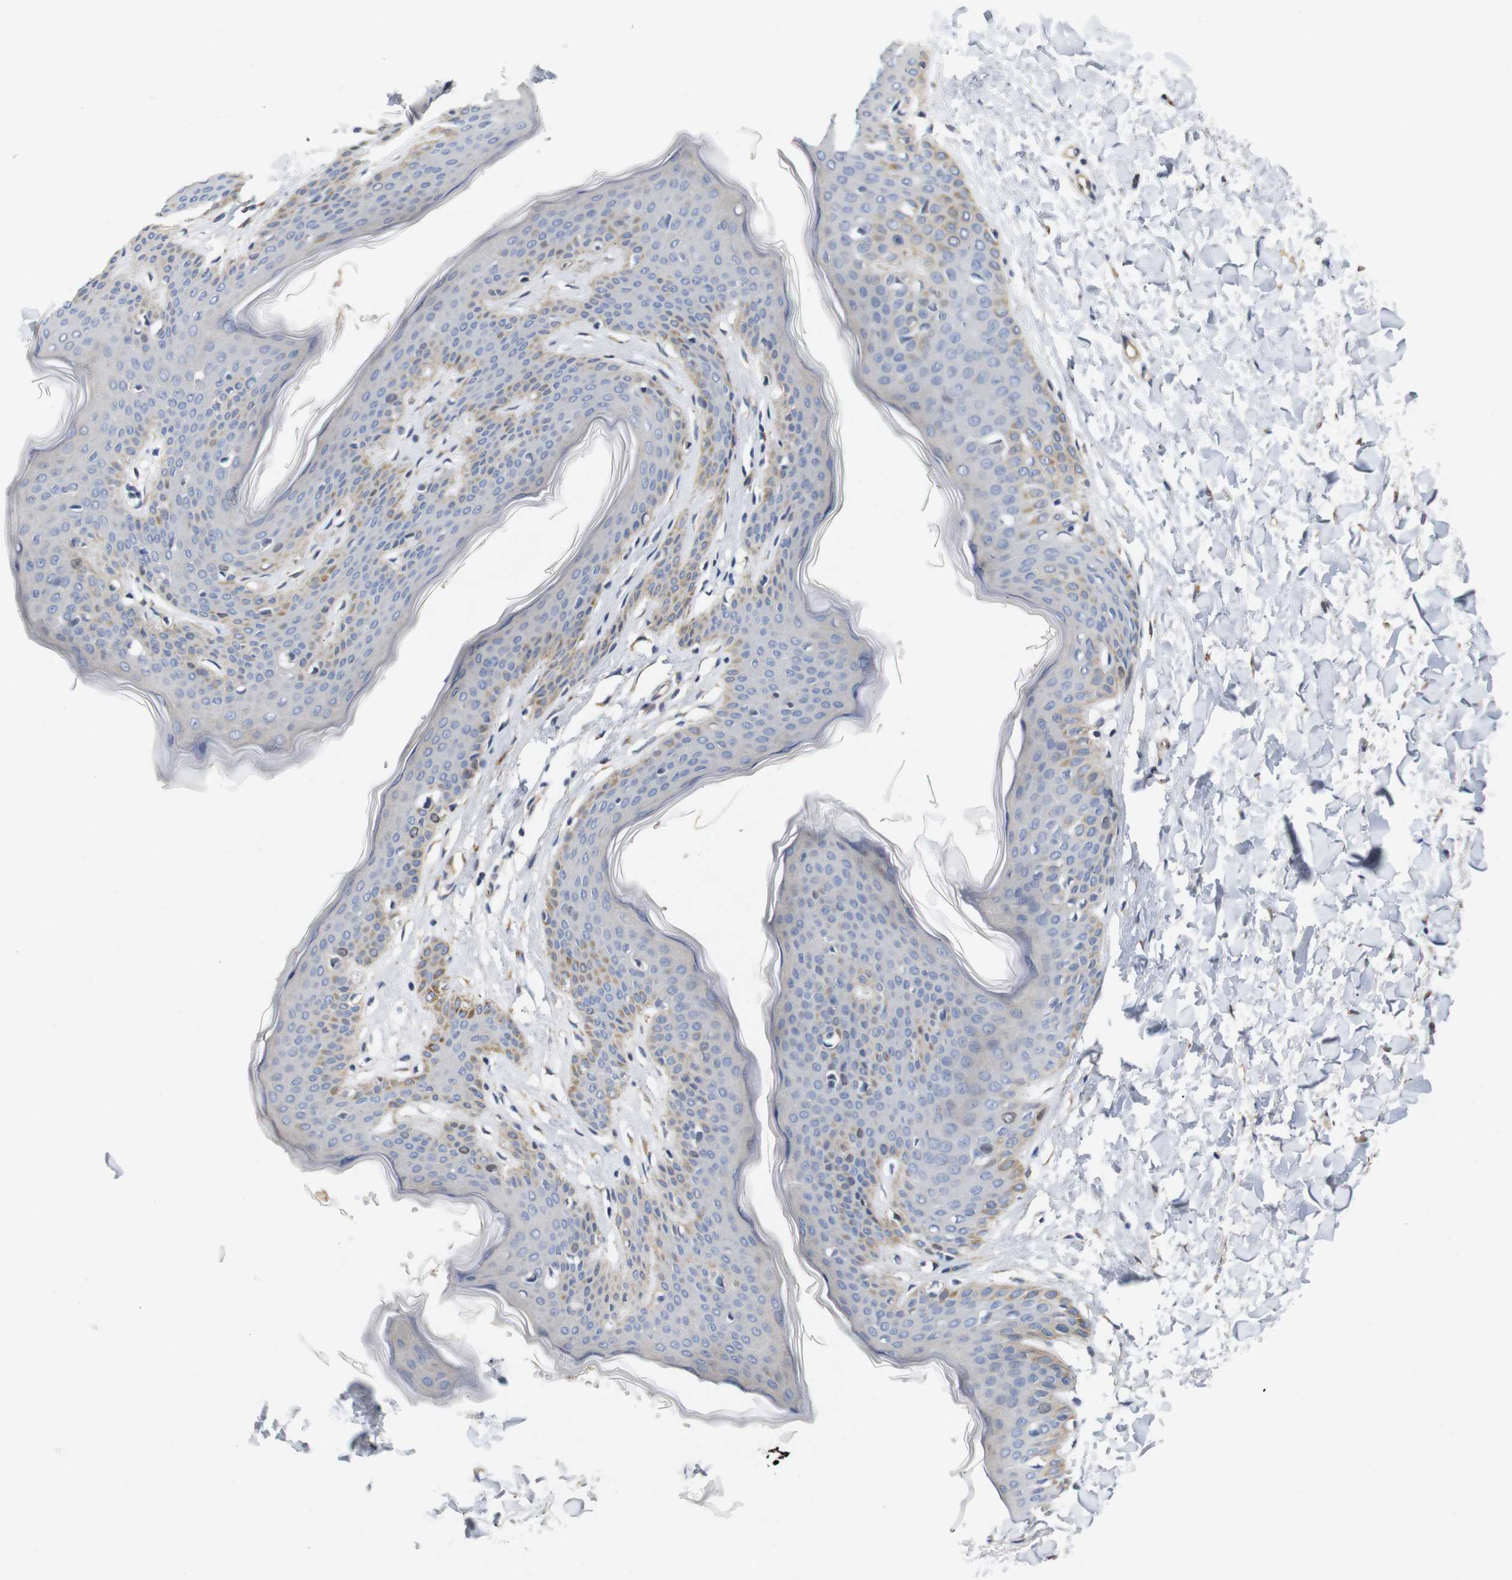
{"staining": {"intensity": "moderate", "quantity": "25%-75%", "location": "cytoplasmic/membranous"}, "tissue": "skin", "cell_type": "Fibroblasts", "image_type": "normal", "snomed": [{"axis": "morphology", "description": "Normal tissue, NOS"}, {"axis": "topography", "description": "Skin"}], "caption": "Brown immunohistochemical staining in unremarkable skin shows moderate cytoplasmic/membranous expression in about 25%-75% of fibroblasts. (Stains: DAB in brown, nuclei in blue, Microscopy: brightfield microscopy at high magnification).", "gene": "CYB561", "patient": {"sex": "female", "age": 17}}